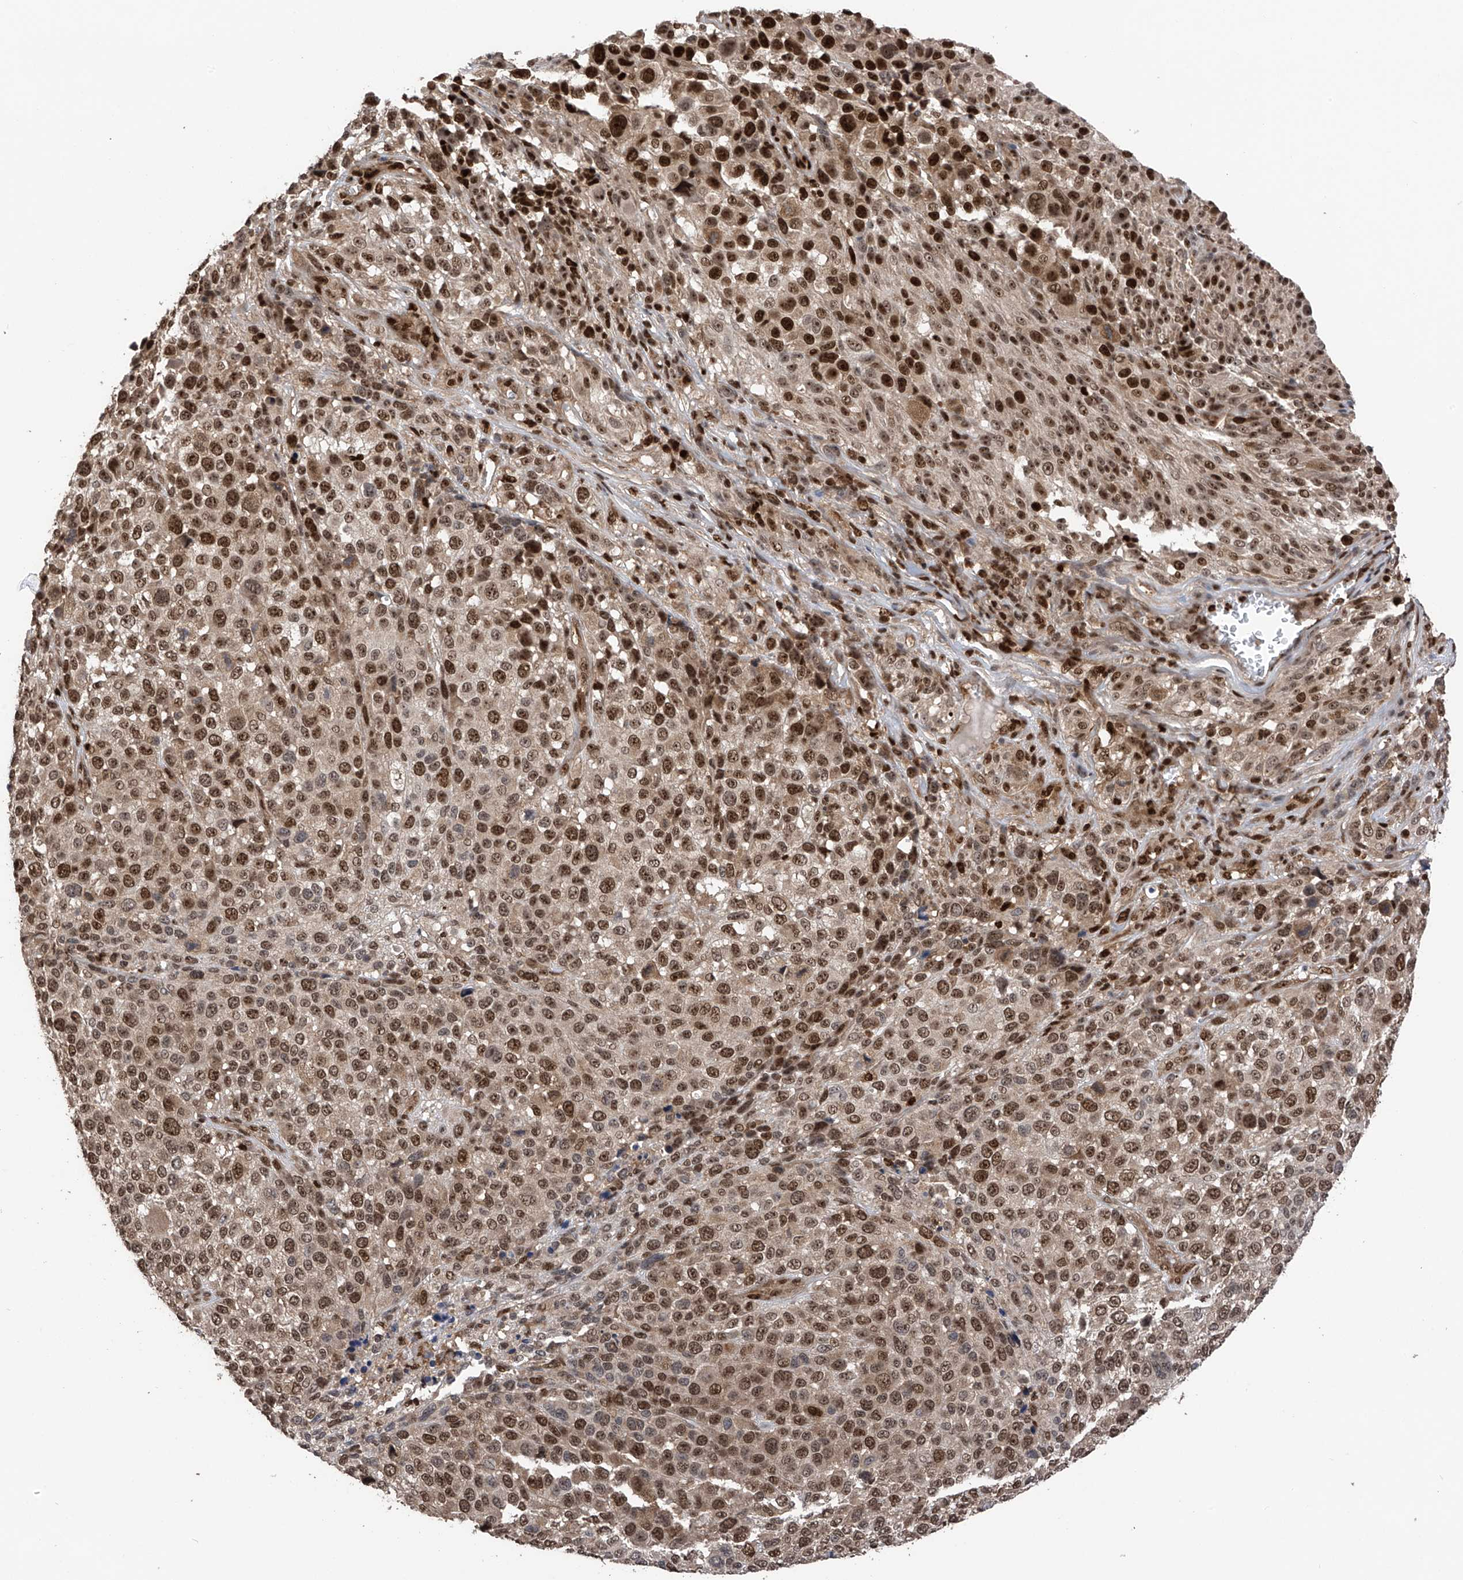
{"staining": {"intensity": "strong", "quantity": ">75%", "location": "nuclear"}, "tissue": "melanoma", "cell_type": "Tumor cells", "image_type": "cancer", "snomed": [{"axis": "morphology", "description": "Malignant melanoma, NOS"}, {"axis": "topography", "description": "Skin of trunk"}], "caption": "Protein analysis of melanoma tissue exhibits strong nuclear staining in approximately >75% of tumor cells. The staining was performed using DAB, with brown indicating positive protein expression. Nuclei are stained blue with hematoxylin.", "gene": "DNAJC9", "patient": {"sex": "male", "age": 71}}